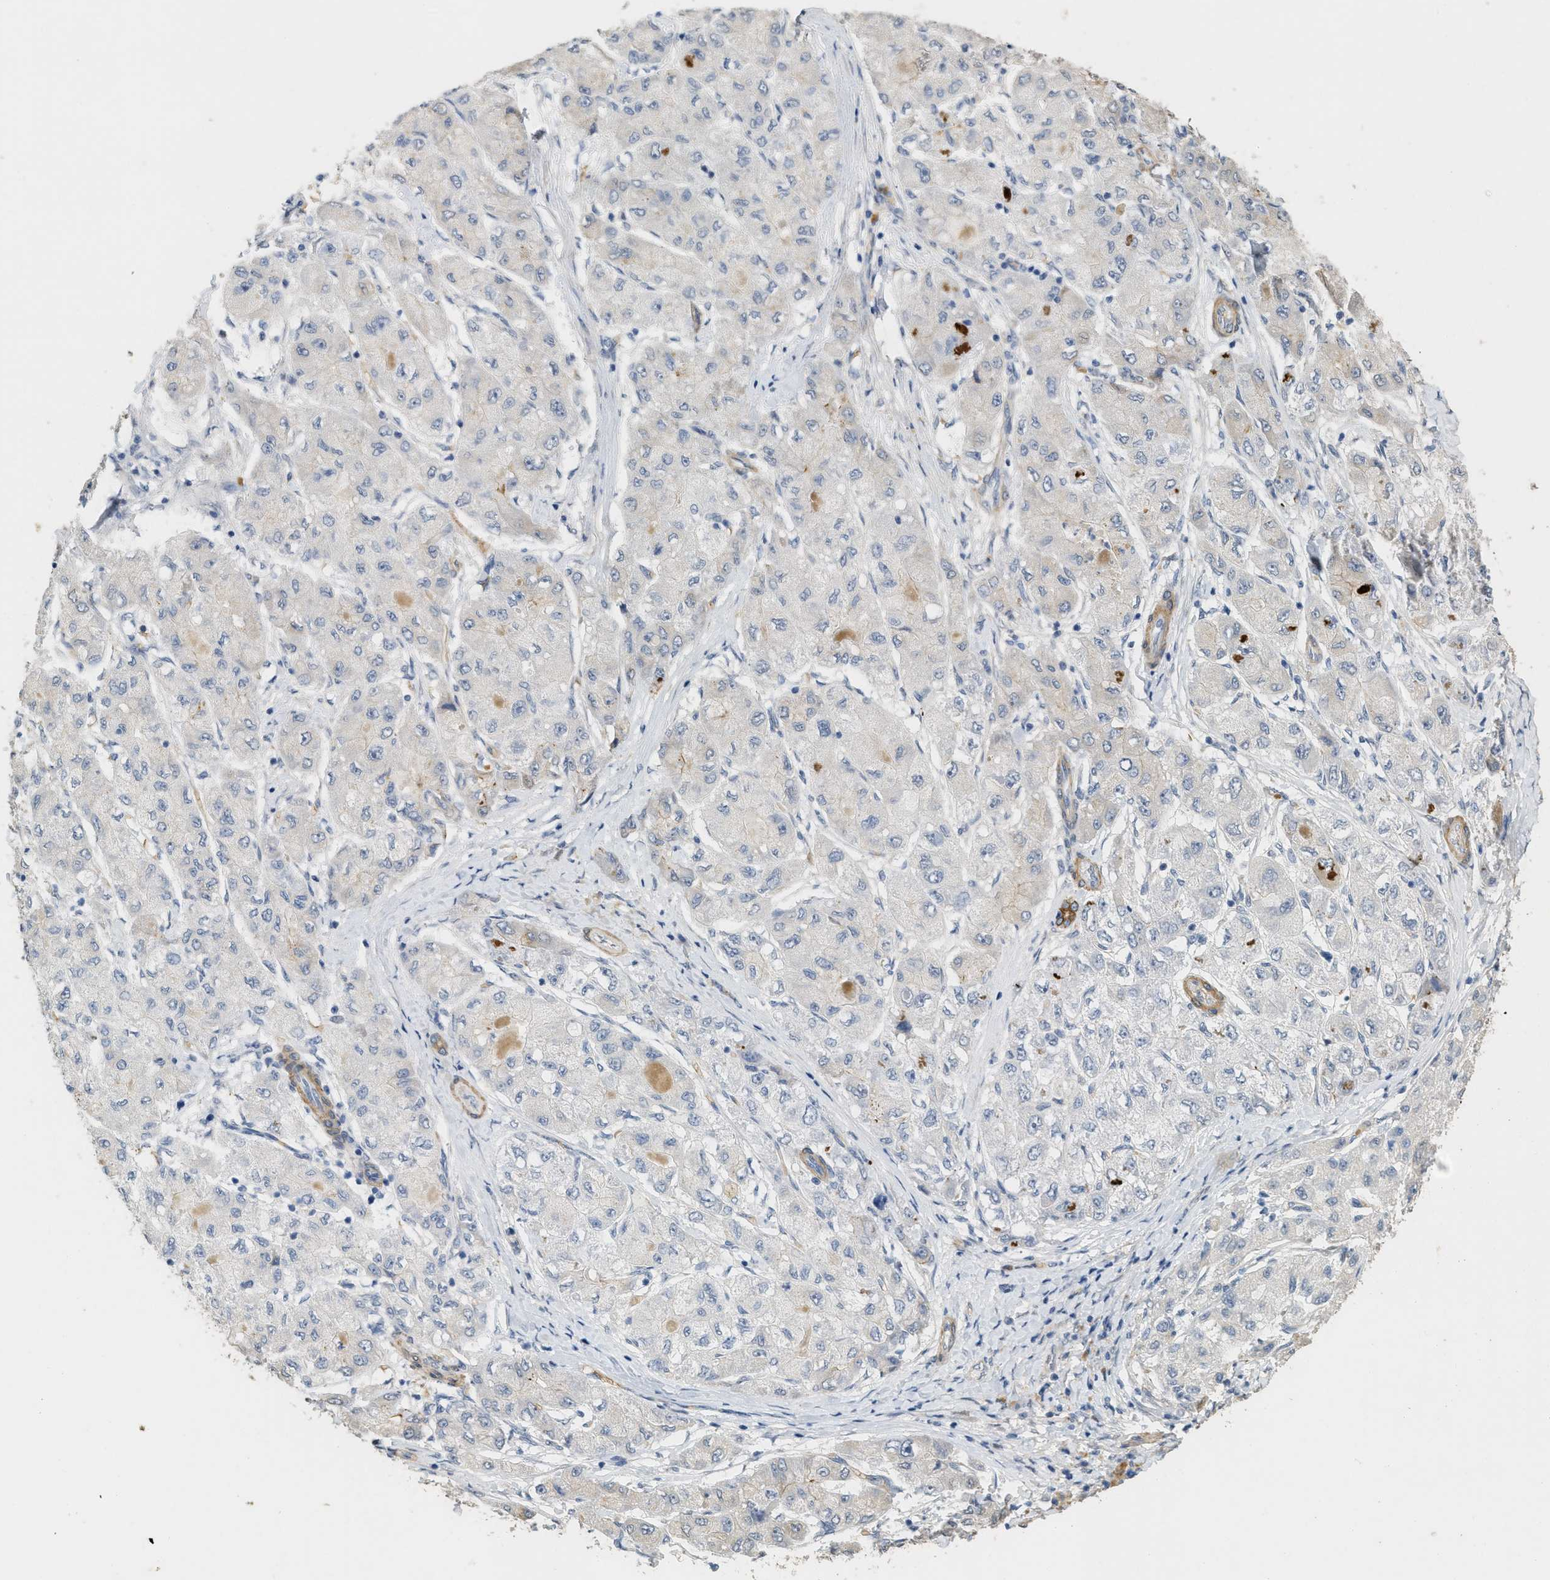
{"staining": {"intensity": "negative", "quantity": "none", "location": "none"}, "tissue": "liver cancer", "cell_type": "Tumor cells", "image_type": "cancer", "snomed": [{"axis": "morphology", "description": "Carcinoma, Hepatocellular, NOS"}, {"axis": "topography", "description": "Liver"}], "caption": "Tumor cells show no significant protein positivity in liver hepatocellular carcinoma. (DAB immunohistochemistry, high magnification).", "gene": "MRS2", "patient": {"sex": "male", "age": 80}}